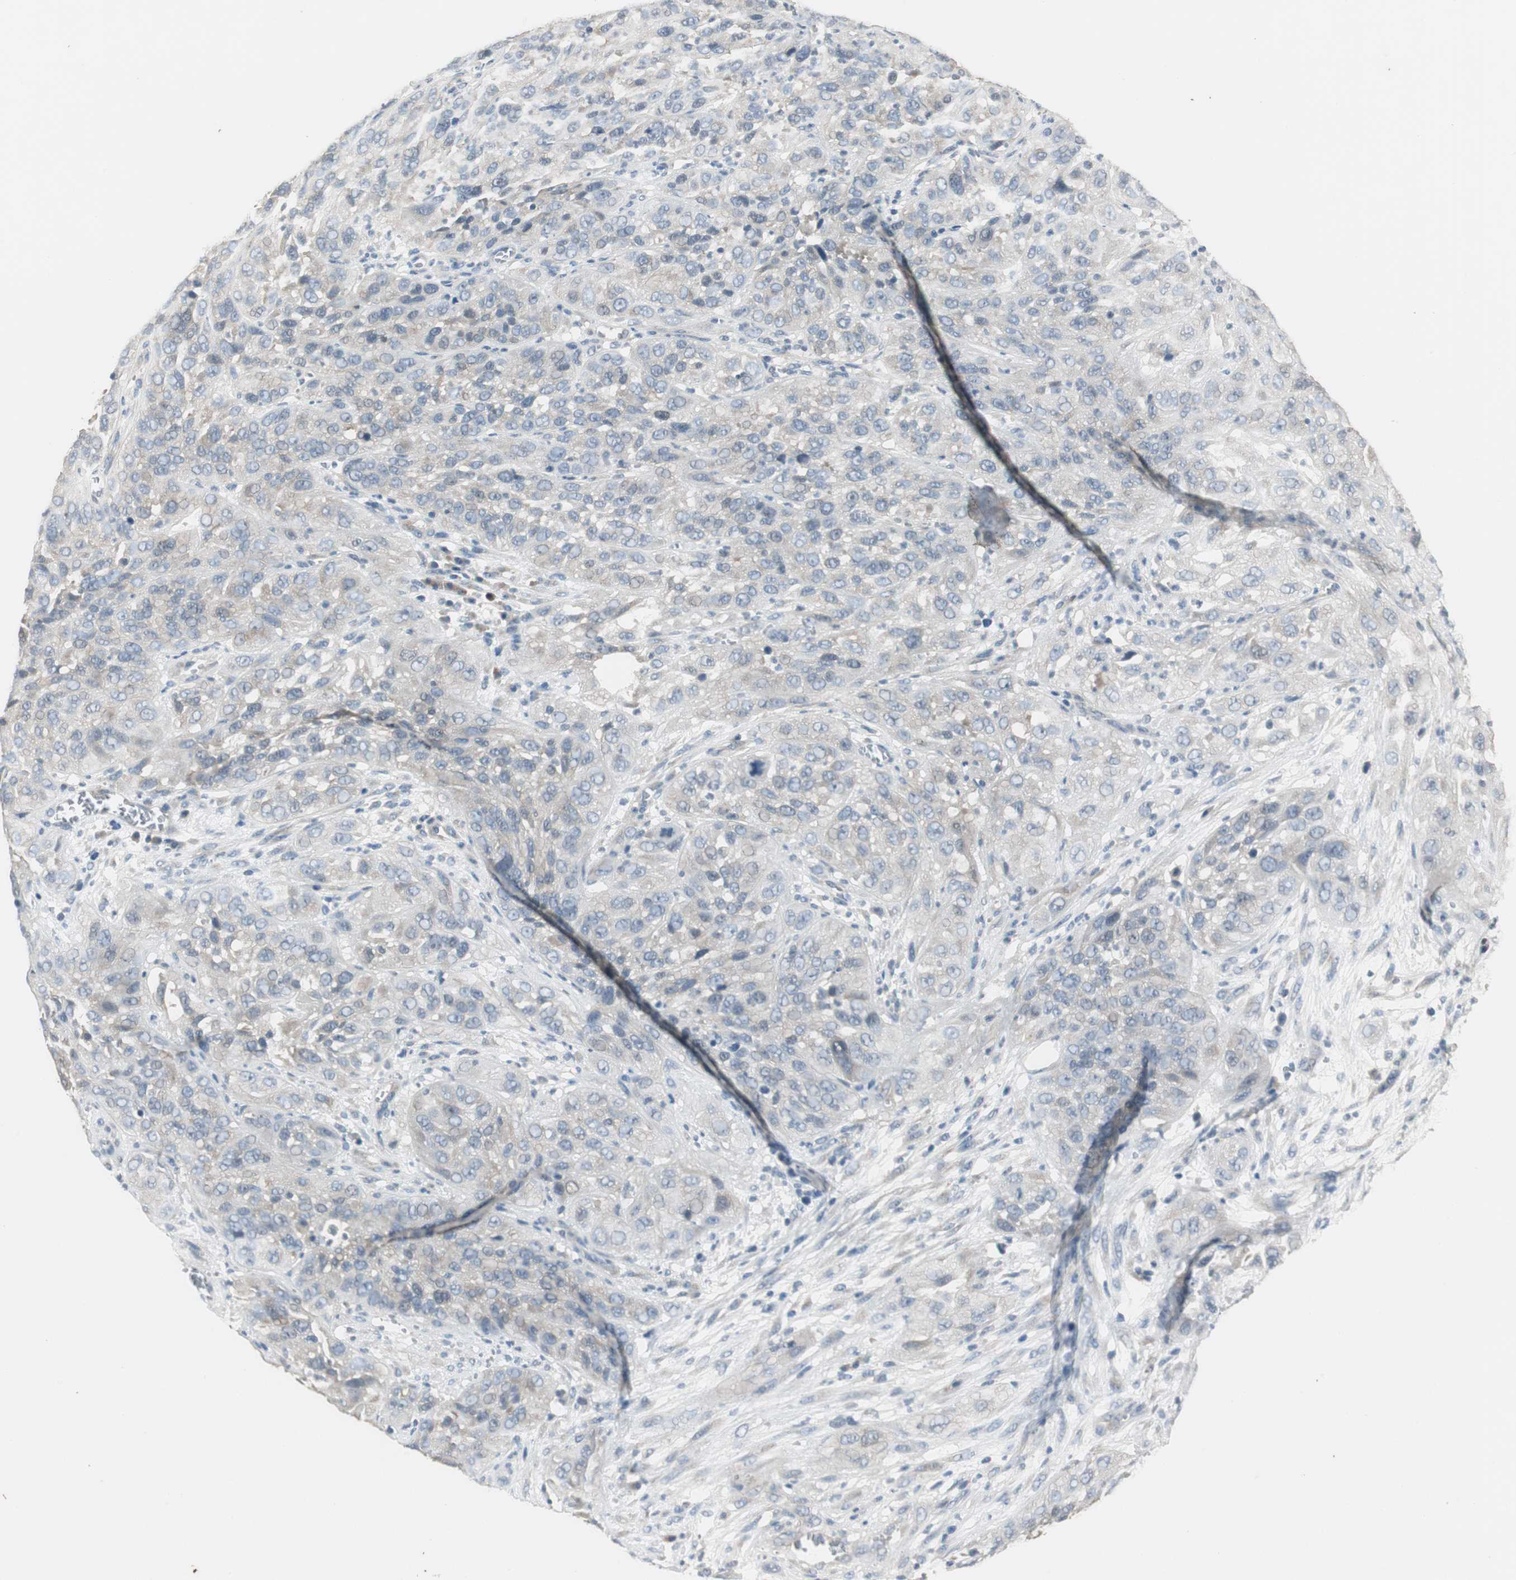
{"staining": {"intensity": "weak", "quantity": "<25%", "location": "cytoplasmic/membranous"}, "tissue": "cervical cancer", "cell_type": "Tumor cells", "image_type": "cancer", "snomed": [{"axis": "morphology", "description": "Squamous cell carcinoma, NOS"}, {"axis": "topography", "description": "Cervix"}], "caption": "Immunohistochemistry (IHC) image of cervical cancer stained for a protein (brown), which shows no expression in tumor cells.", "gene": "PTPRN2", "patient": {"sex": "female", "age": 32}}